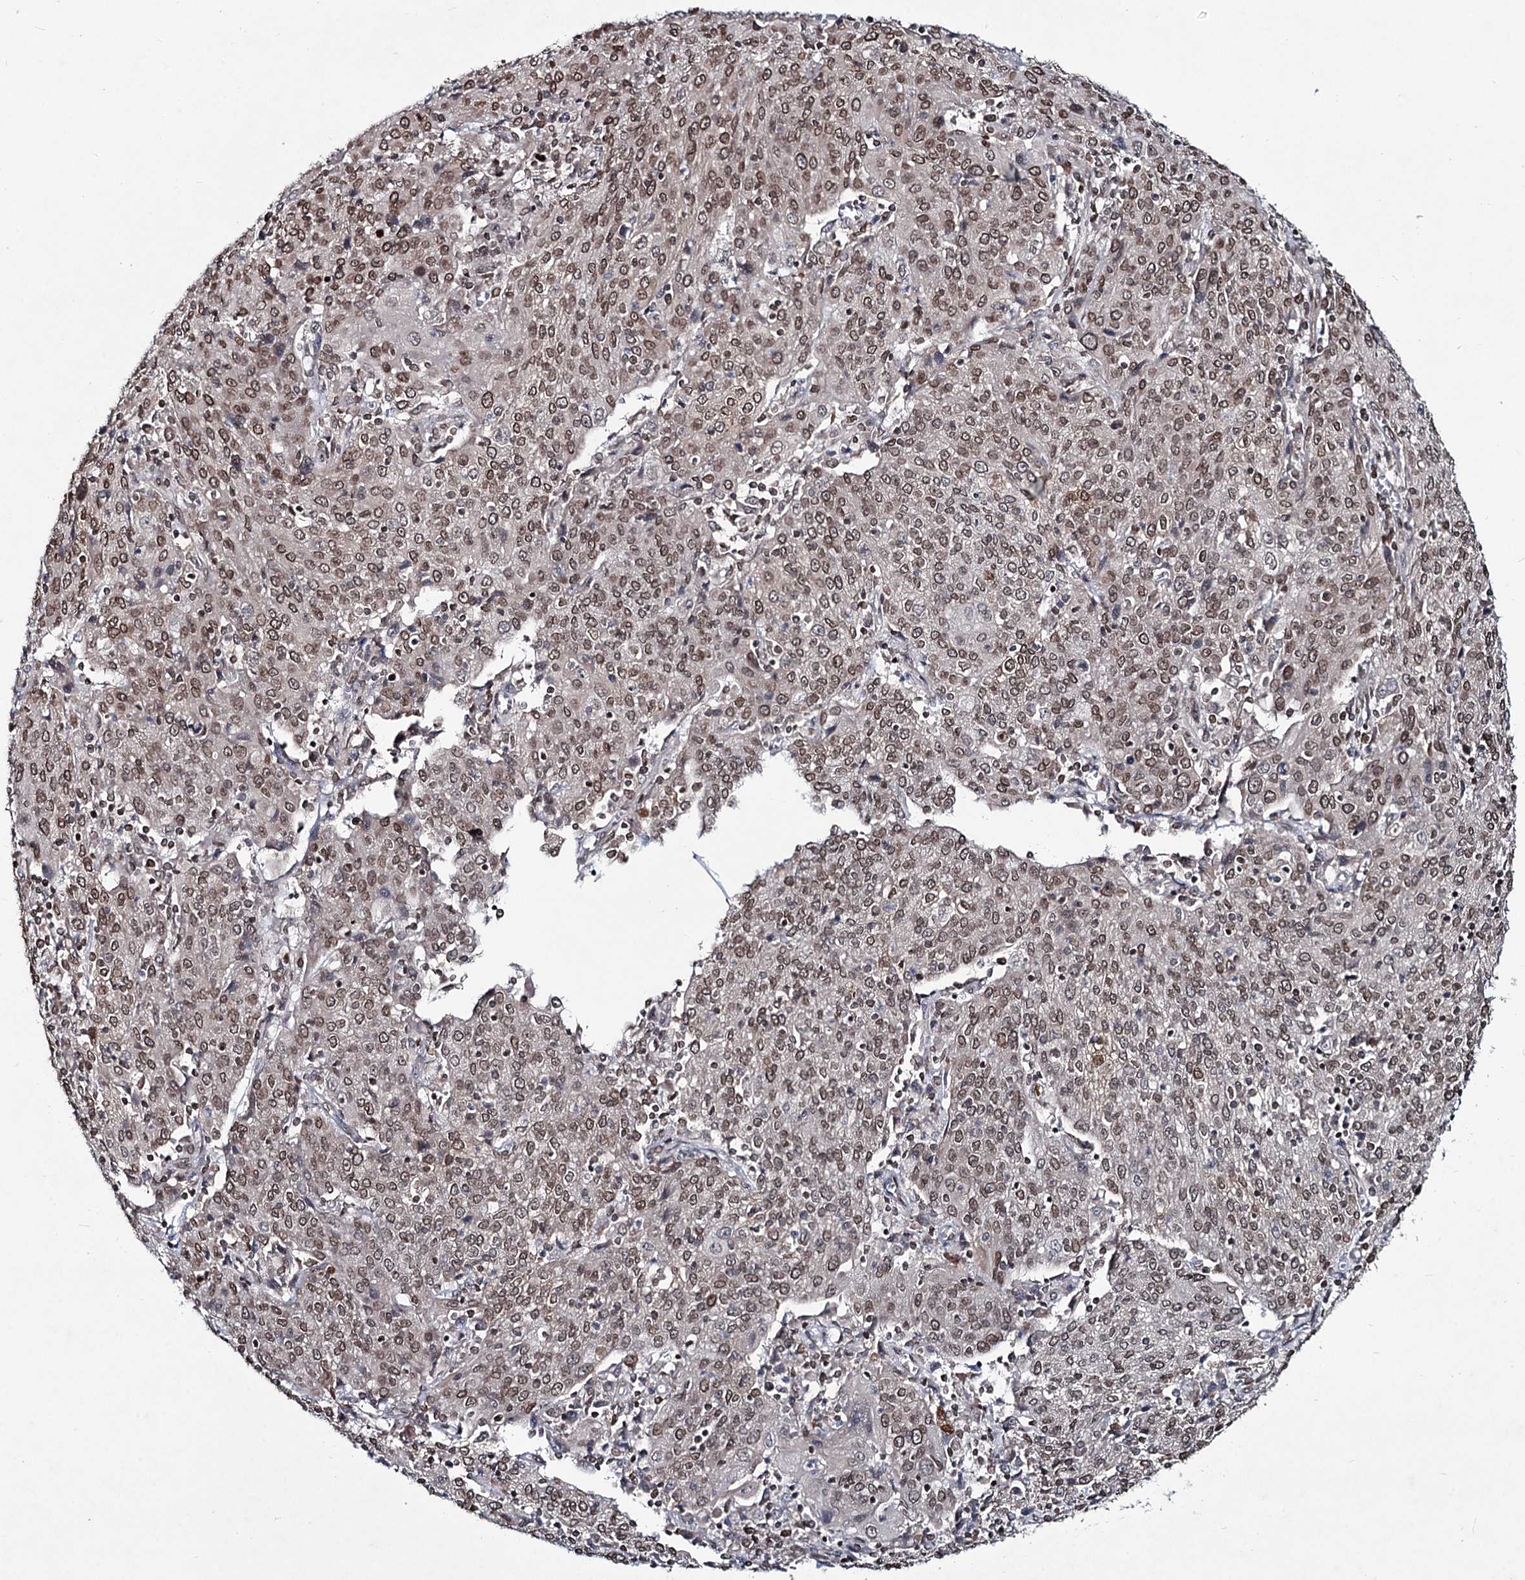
{"staining": {"intensity": "moderate", "quantity": ">75%", "location": "cytoplasmic/membranous,nuclear"}, "tissue": "cervical cancer", "cell_type": "Tumor cells", "image_type": "cancer", "snomed": [{"axis": "morphology", "description": "Squamous cell carcinoma, NOS"}, {"axis": "topography", "description": "Cervix"}], "caption": "Protein staining by immunohistochemistry exhibits moderate cytoplasmic/membranous and nuclear staining in about >75% of tumor cells in squamous cell carcinoma (cervical). (Stains: DAB (3,3'-diaminobenzidine) in brown, nuclei in blue, Microscopy: brightfield microscopy at high magnification).", "gene": "RNF6", "patient": {"sex": "female", "age": 67}}